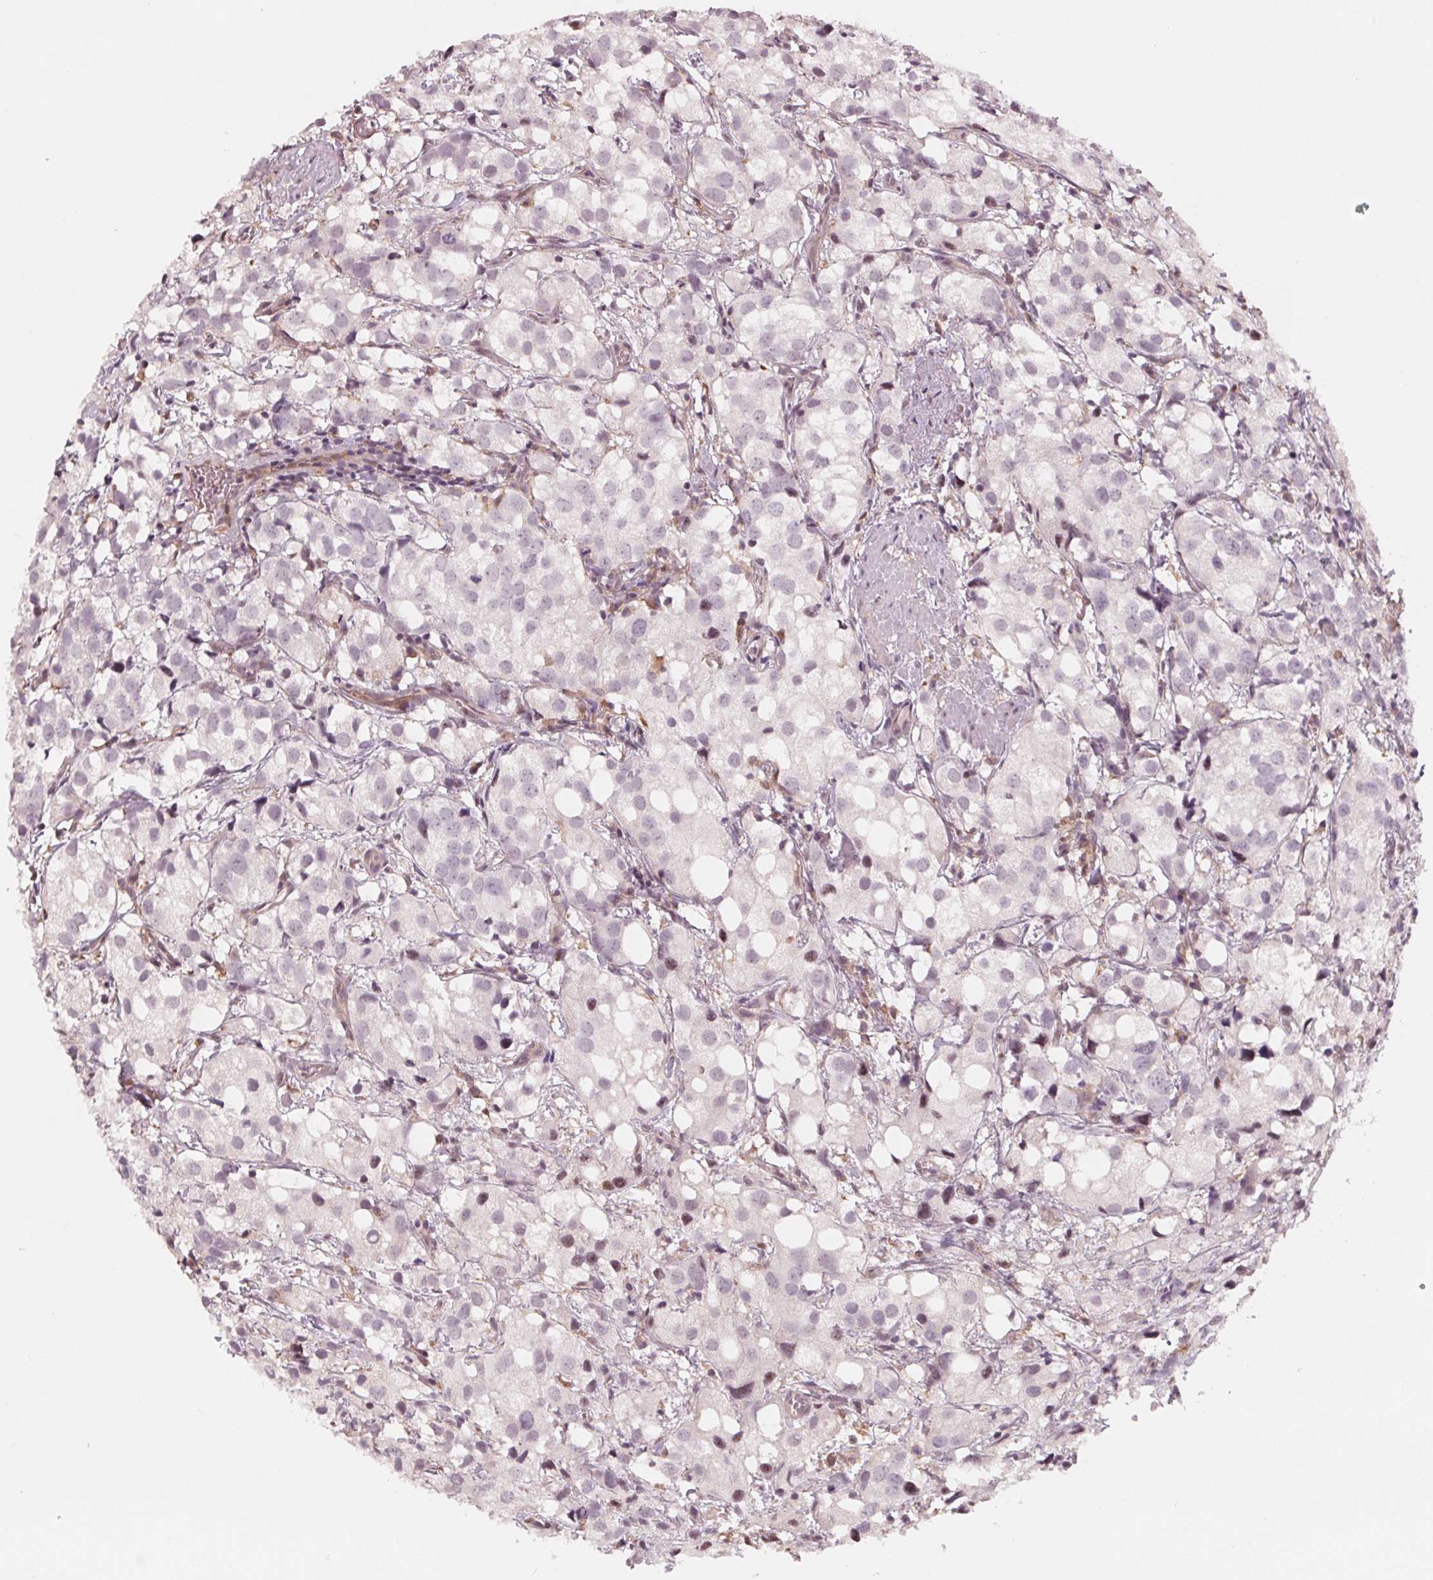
{"staining": {"intensity": "negative", "quantity": "none", "location": "none"}, "tissue": "prostate cancer", "cell_type": "Tumor cells", "image_type": "cancer", "snomed": [{"axis": "morphology", "description": "Adenocarcinoma, High grade"}, {"axis": "topography", "description": "Prostate"}], "caption": "The micrograph shows no staining of tumor cells in prostate cancer. (DAB immunohistochemistry, high magnification).", "gene": "IL9R", "patient": {"sex": "male", "age": 86}}